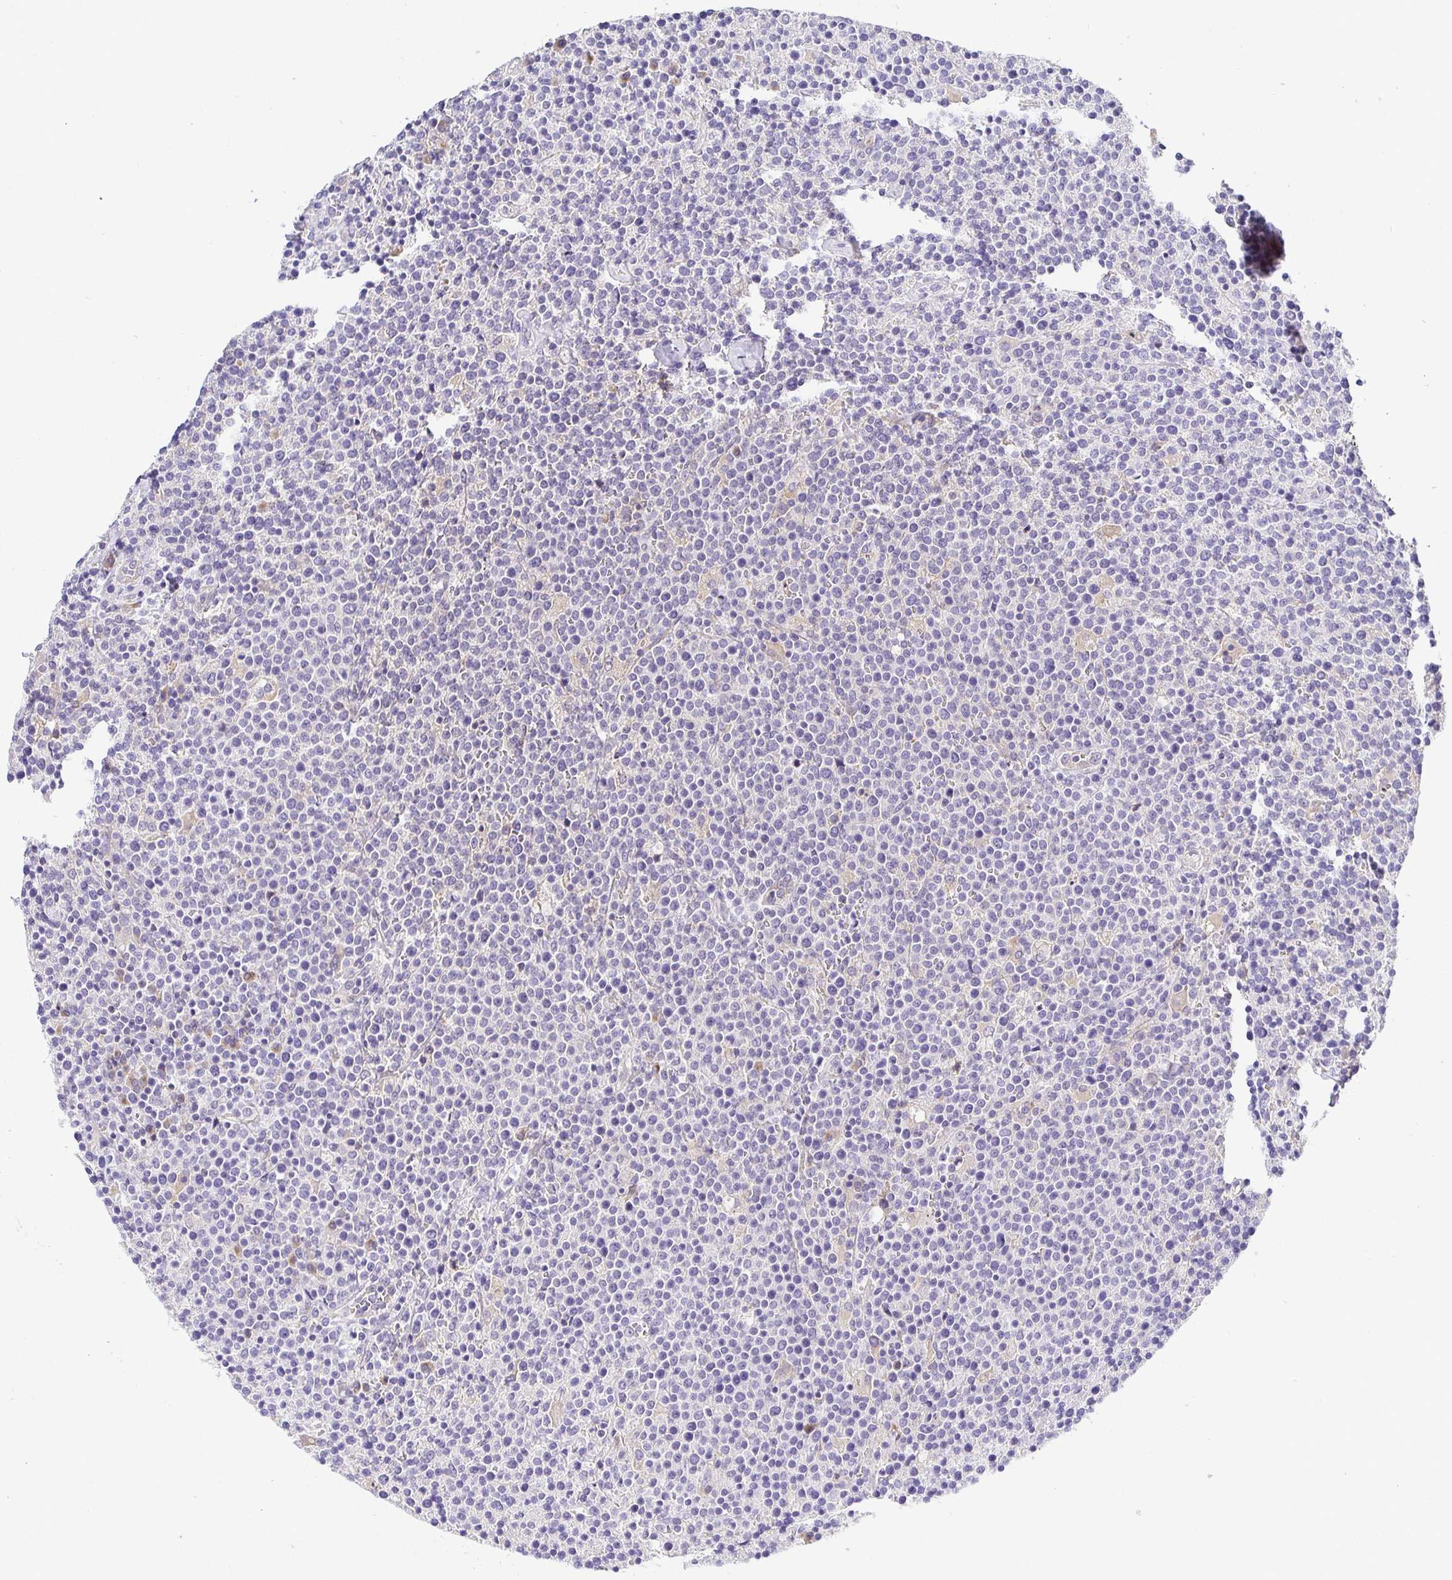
{"staining": {"intensity": "negative", "quantity": "none", "location": "none"}, "tissue": "lymphoma", "cell_type": "Tumor cells", "image_type": "cancer", "snomed": [{"axis": "morphology", "description": "Malignant lymphoma, non-Hodgkin's type, High grade"}, {"axis": "topography", "description": "Lymph node"}], "caption": "Lymphoma stained for a protein using immunohistochemistry exhibits no positivity tumor cells.", "gene": "OPALIN", "patient": {"sex": "male", "age": 61}}